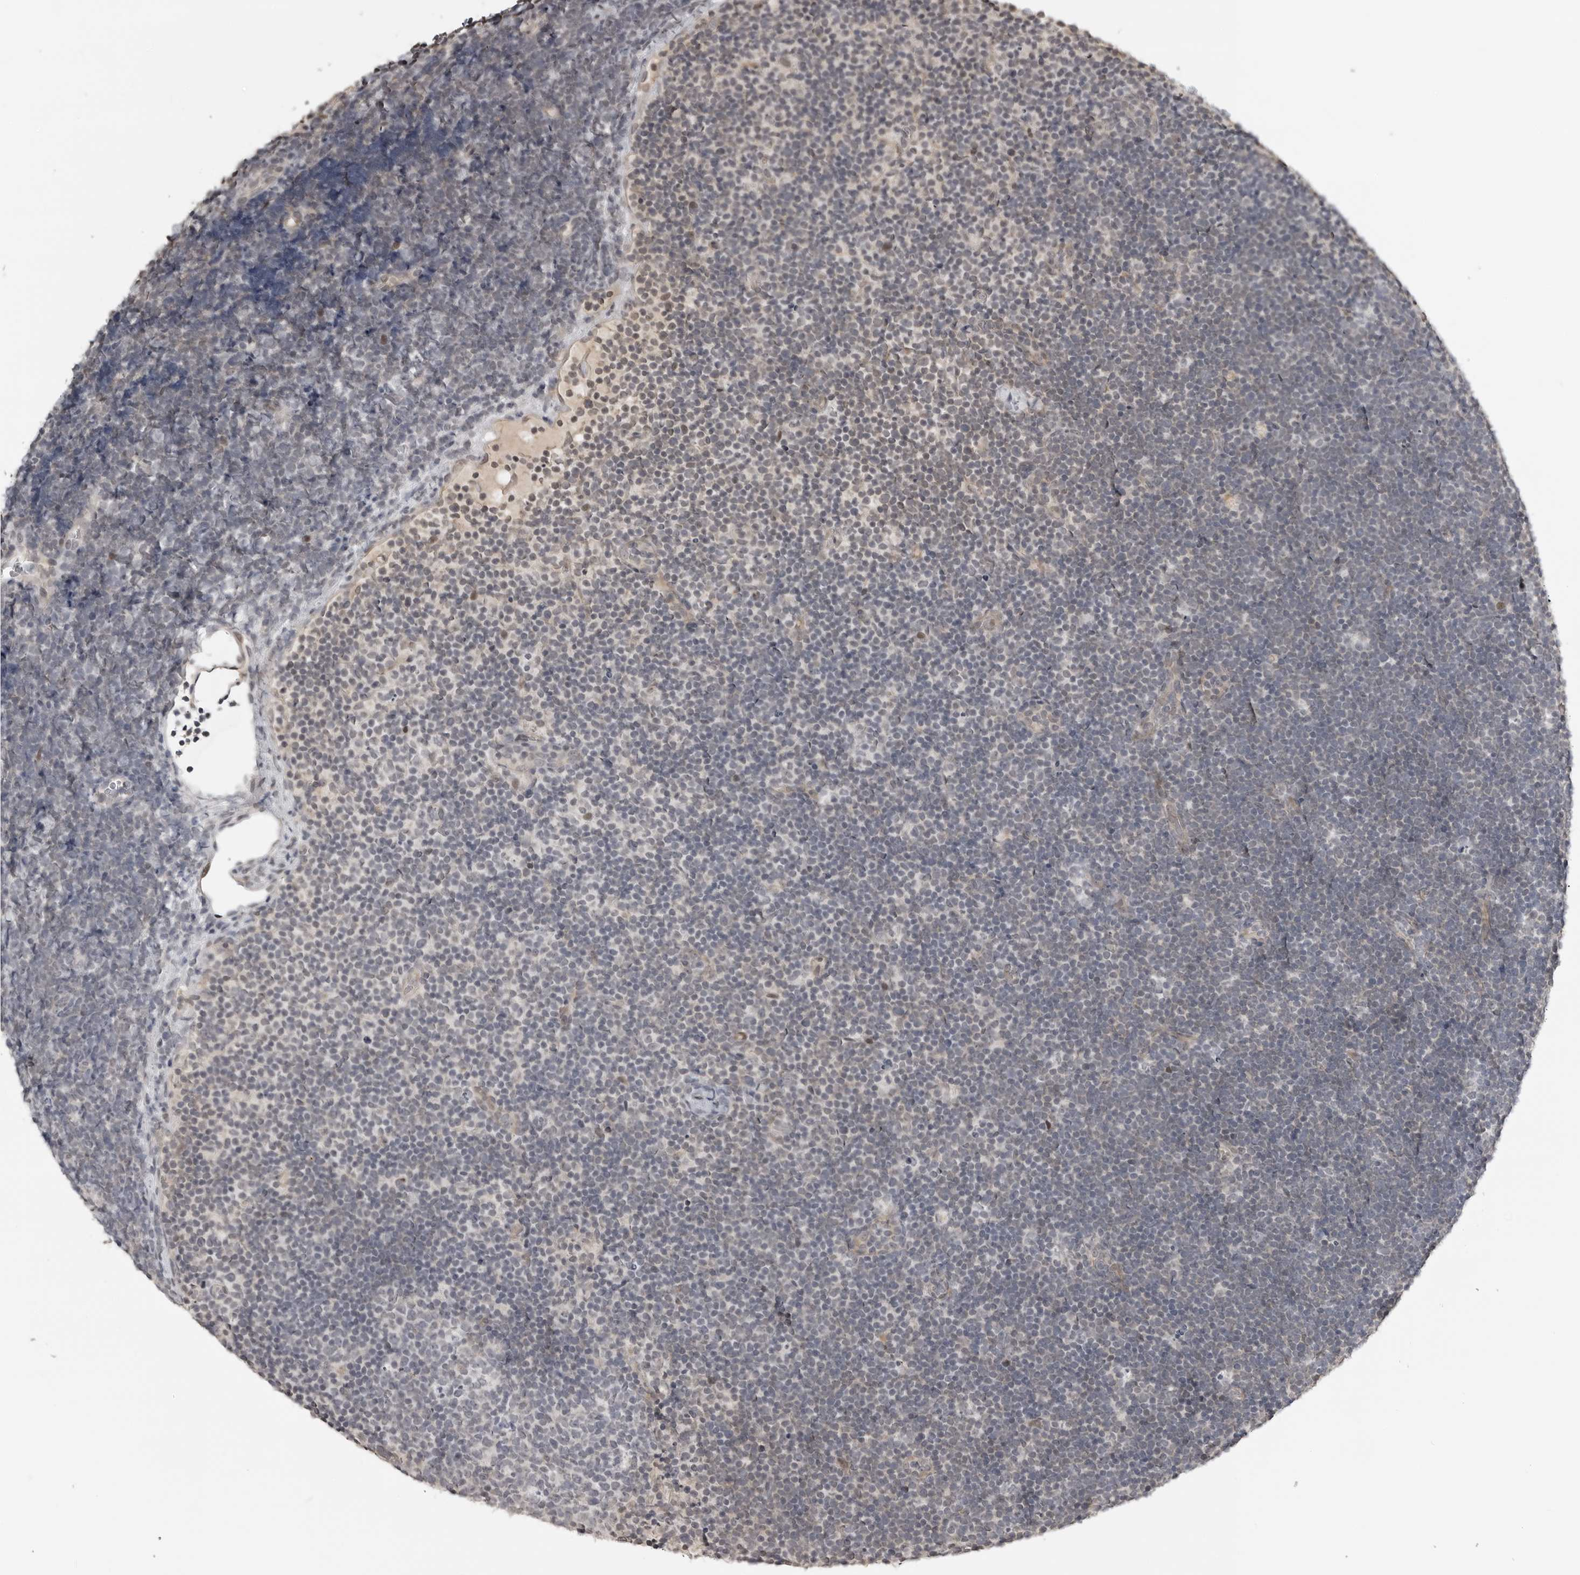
{"staining": {"intensity": "negative", "quantity": "none", "location": "none"}, "tissue": "lymphoma", "cell_type": "Tumor cells", "image_type": "cancer", "snomed": [{"axis": "morphology", "description": "Malignant lymphoma, non-Hodgkin's type, High grade"}, {"axis": "topography", "description": "Lymph node"}], "caption": "This is a image of IHC staining of lymphoma, which shows no positivity in tumor cells.", "gene": "PRRX2", "patient": {"sex": "male", "age": 13}}